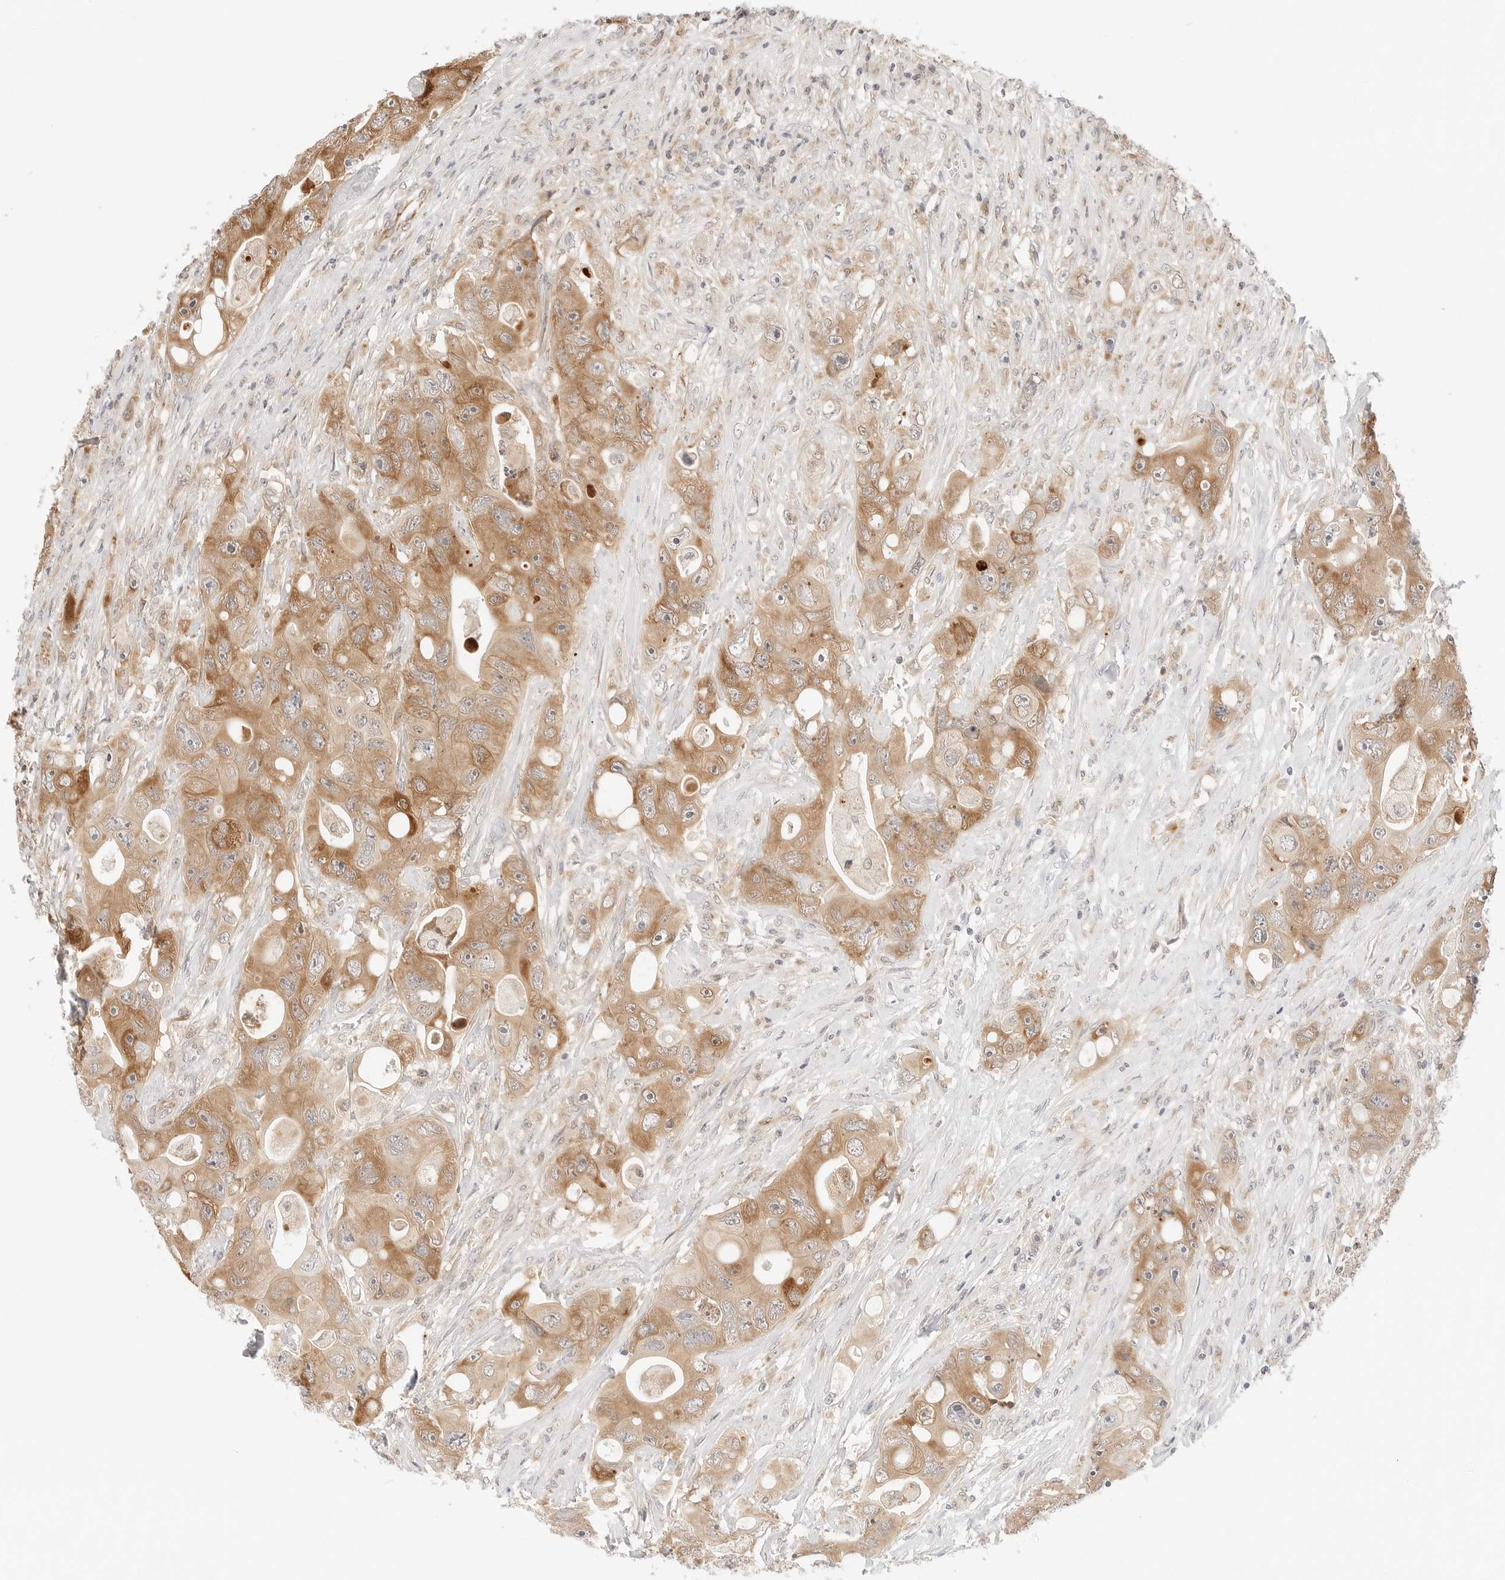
{"staining": {"intensity": "moderate", "quantity": ">75%", "location": "cytoplasmic/membranous"}, "tissue": "colorectal cancer", "cell_type": "Tumor cells", "image_type": "cancer", "snomed": [{"axis": "morphology", "description": "Adenocarcinoma, NOS"}, {"axis": "topography", "description": "Colon"}], "caption": "Colorectal adenocarcinoma was stained to show a protein in brown. There is medium levels of moderate cytoplasmic/membranous positivity in about >75% of tumor cells. The staining is performed using DAB (3,3'-diaminobenzidine) brown chromogen to label protein expression. The nuclei are counter-stained blue using hematoxylin.", "gene": "ERO1B", "patient": {"sex": "female", "age": 46}}